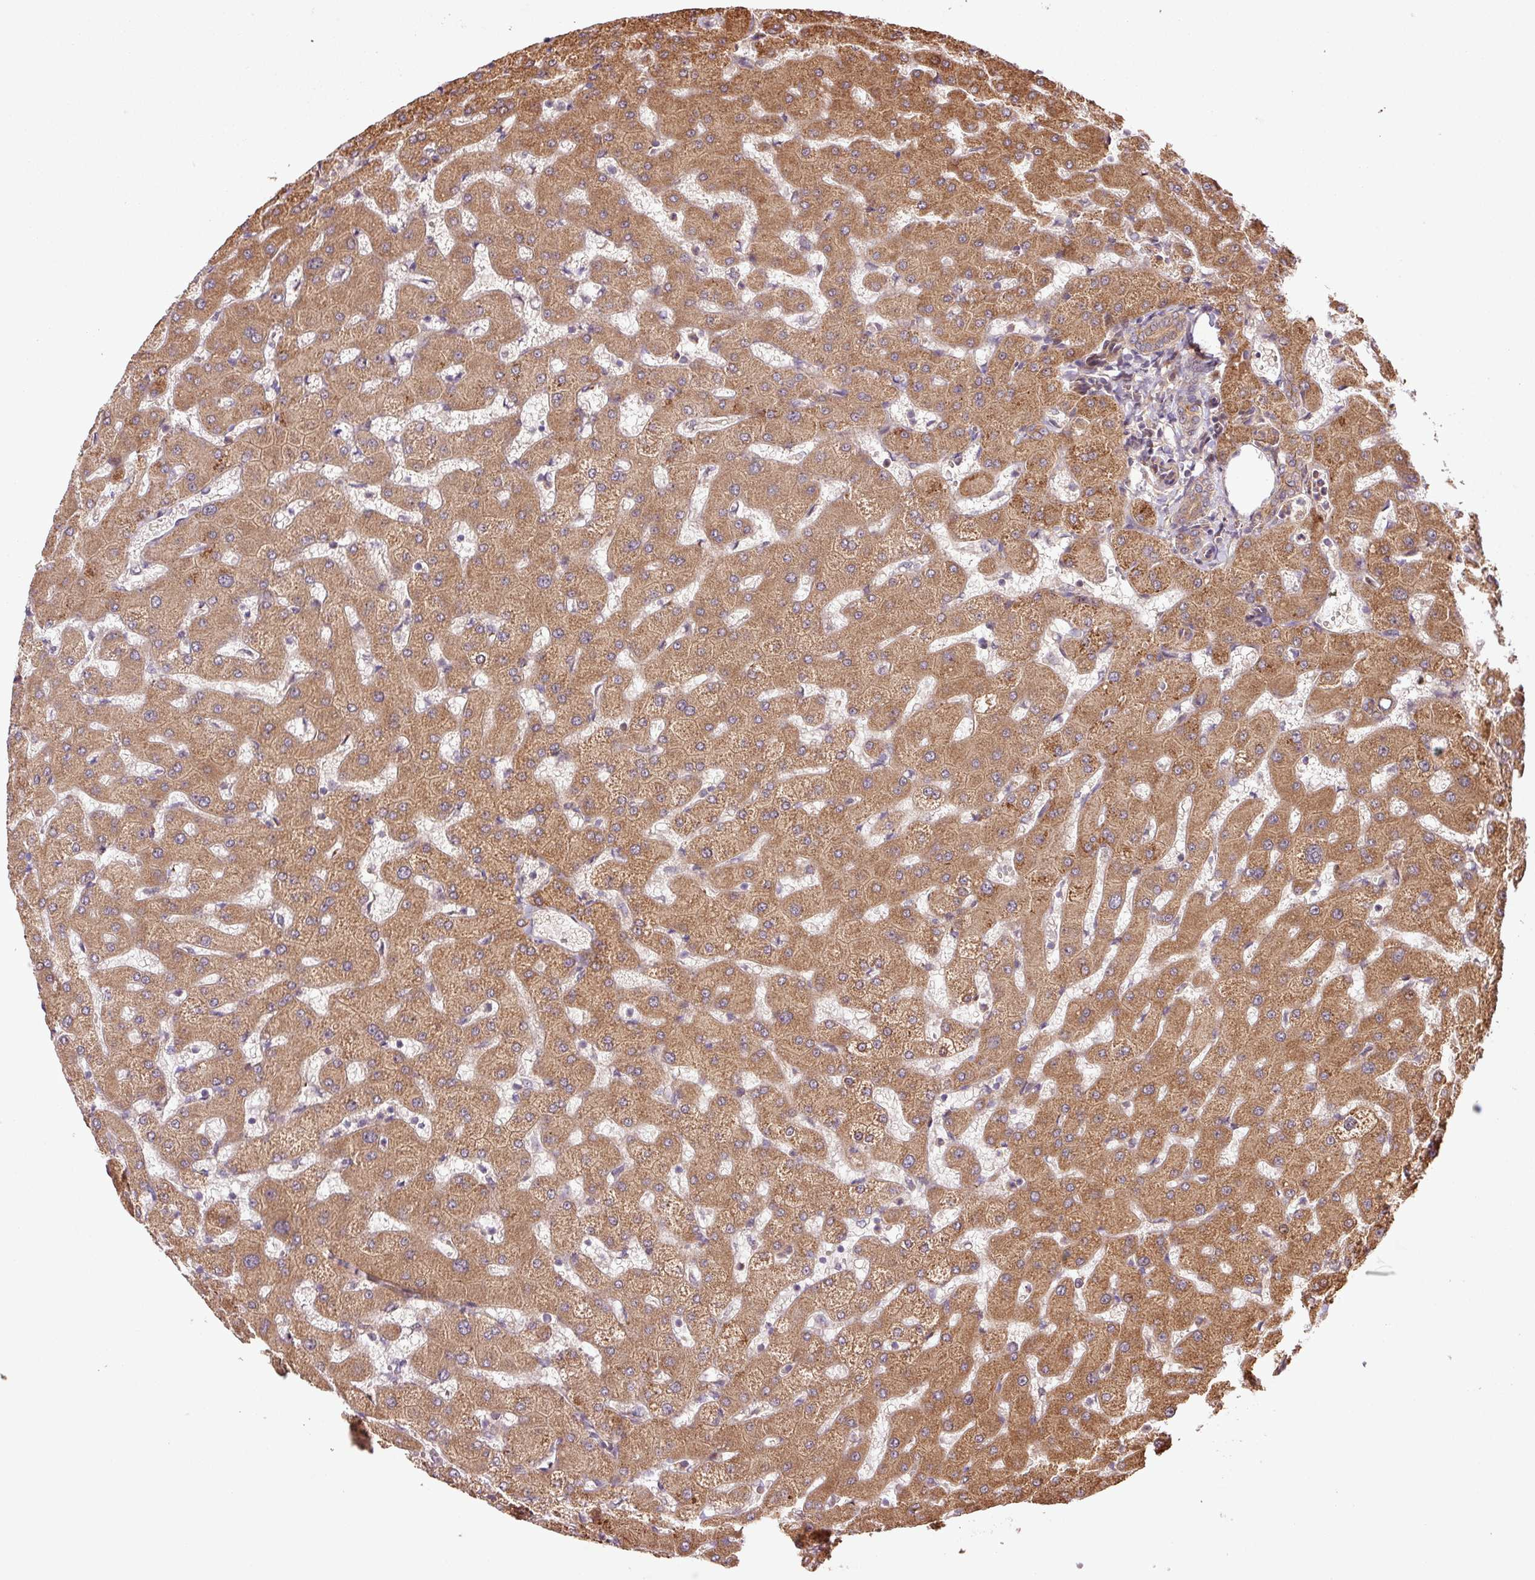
{"staining": {"intensity": "moderate", "quantity": ">75%", "location": "cytoplasmic/membranous"}, "tissue": "liver", "cell_type": "Cholangiocytes", "image_type": "normal", "snomed": [{"axis": "morphology", "description": "Normal tissue, NOS"}, {"axis": "topography", "description": "Liver"}], "caption": "Moderate cytoplasmic/membranous staining is appreciated in about >75% of cholangiocytes in benign liver.", "gene": "OXER1", "patient": {"sex": "female", "age": 63}}